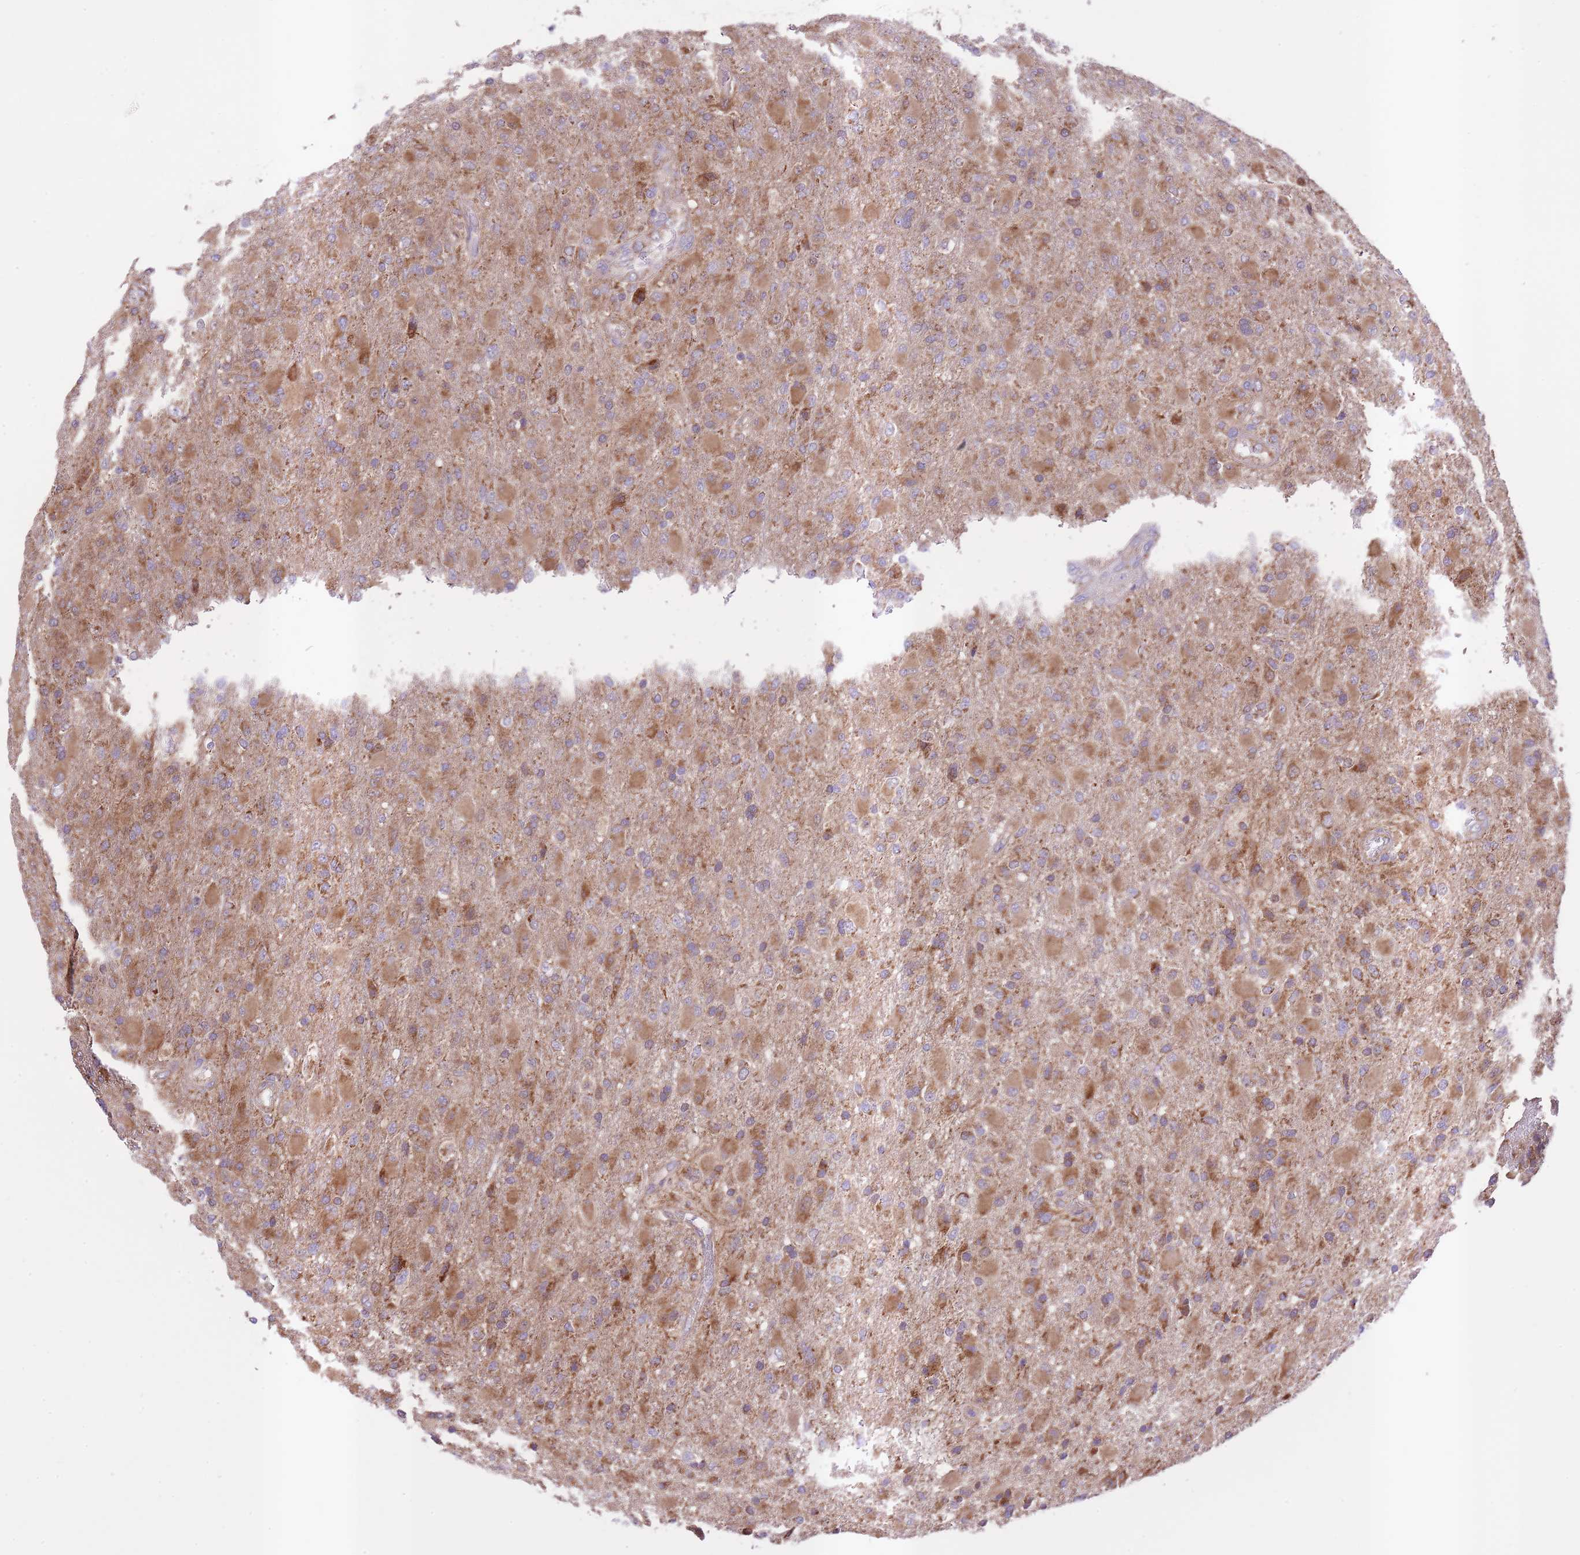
{"staining": {"intensity": "moderate", "quantity": ">75%", "location": "cytoplasmic/membranous"}, "tissue": "glioma", "cell_type": "Tumor cells", "image_type": "cancer", "snomed": [{"axis": "morphology", "description": "Glioma, malignant, Low grade"}, {"axis": "topography", "description": "Brain"}], "caption": "Protein expression analysis of glioma shows moderate cytoplasmic/membranous expression in about >75% of tumor cells.", "gene": "ST3GAL3", "patient": {"sex": "male", "age": 65}}